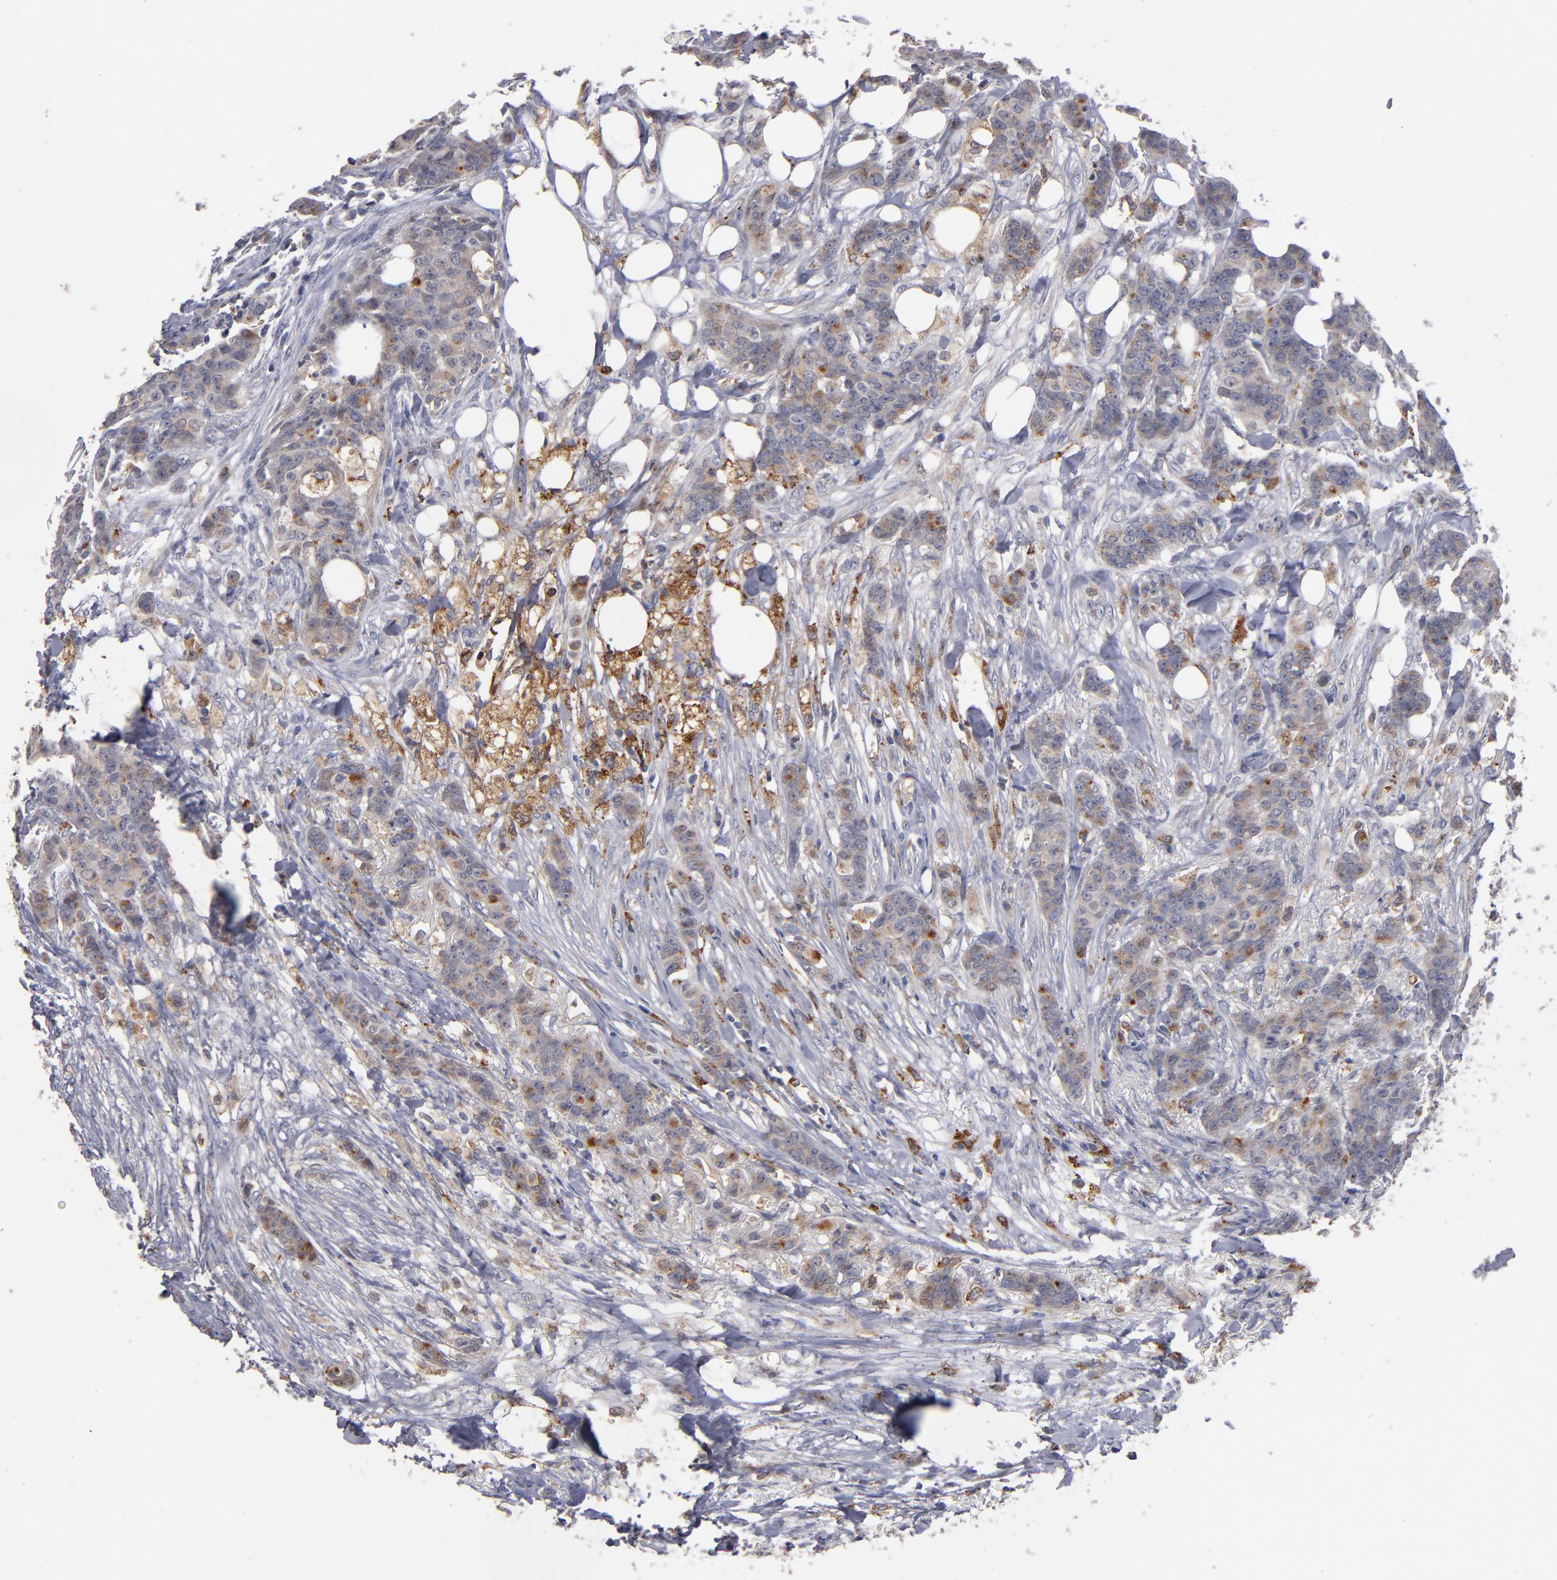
{"staining": {"intensity": "moderate", "quantity": "25%-75%", "location": "cytoplasmic/membranous"}, "tissue": "breast cancer", "cell_type": "Tumor cells", "image_type": "cancer", "snomed": [{"axis": "morphology", "description": "Duct carcinoma"}, {"axis": "topography", "description": "Breast"}], "caption": "A high-resolution image shows immunohistochemistry (IHC) staining of breast cancer (invasive ductal carcinoma), which demonstrates moderate cytoplasmic/membranous positivity in approximately 25%-75% of tumor cells. (IHC, brightfield microscopy, high magnification).", "gene": "SELP", "patient": {"sex": "female", "age": 40}}